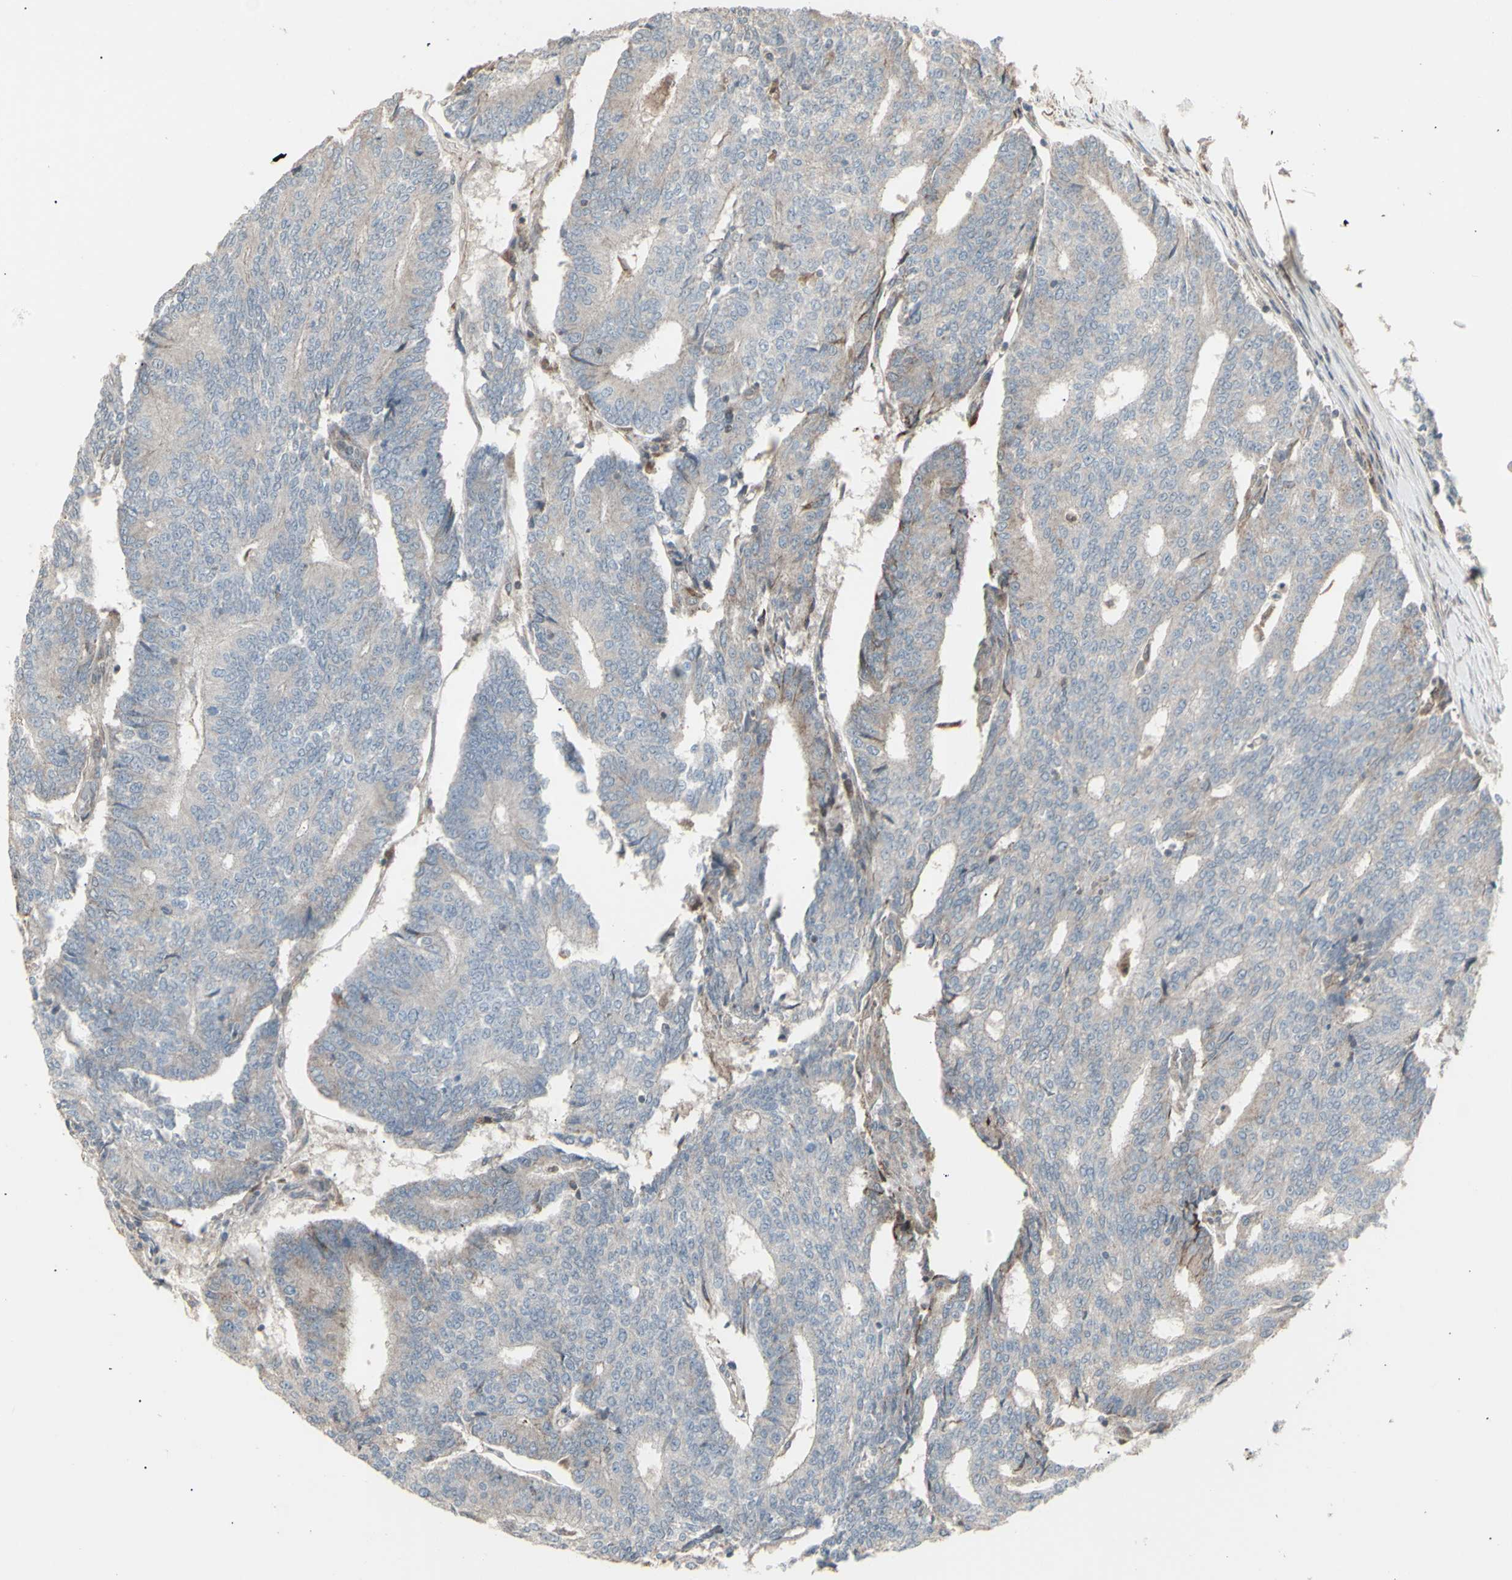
{"staining": {"intensity": "weak", "quantity": ">75%", "location": "cytoplasmic/membranous"}, "tissue": "prostate cancer", "cell_type": "Tumor cells", "image_type": "cancer", "snomed": [{"axis": "morphology", "description": "Normal tissue, NOS"}, {"axis": "morphology", "description": "Adenocarcinoma, High grade"}, {"axis": "topography", "description": "Prostate"}, {"axis": "topography", "description": "Seminal veicle"}], "caption": "A histopathology image showing weak cytoplasmic/membranous expression in about >75% of tumor cells in prostate cancer (adenocarcinoma (high-grade)), as visualized by brown immunohistochemical staining.", "gene": "RNASEL", "patient": {"sex": "male", "age": 55}}